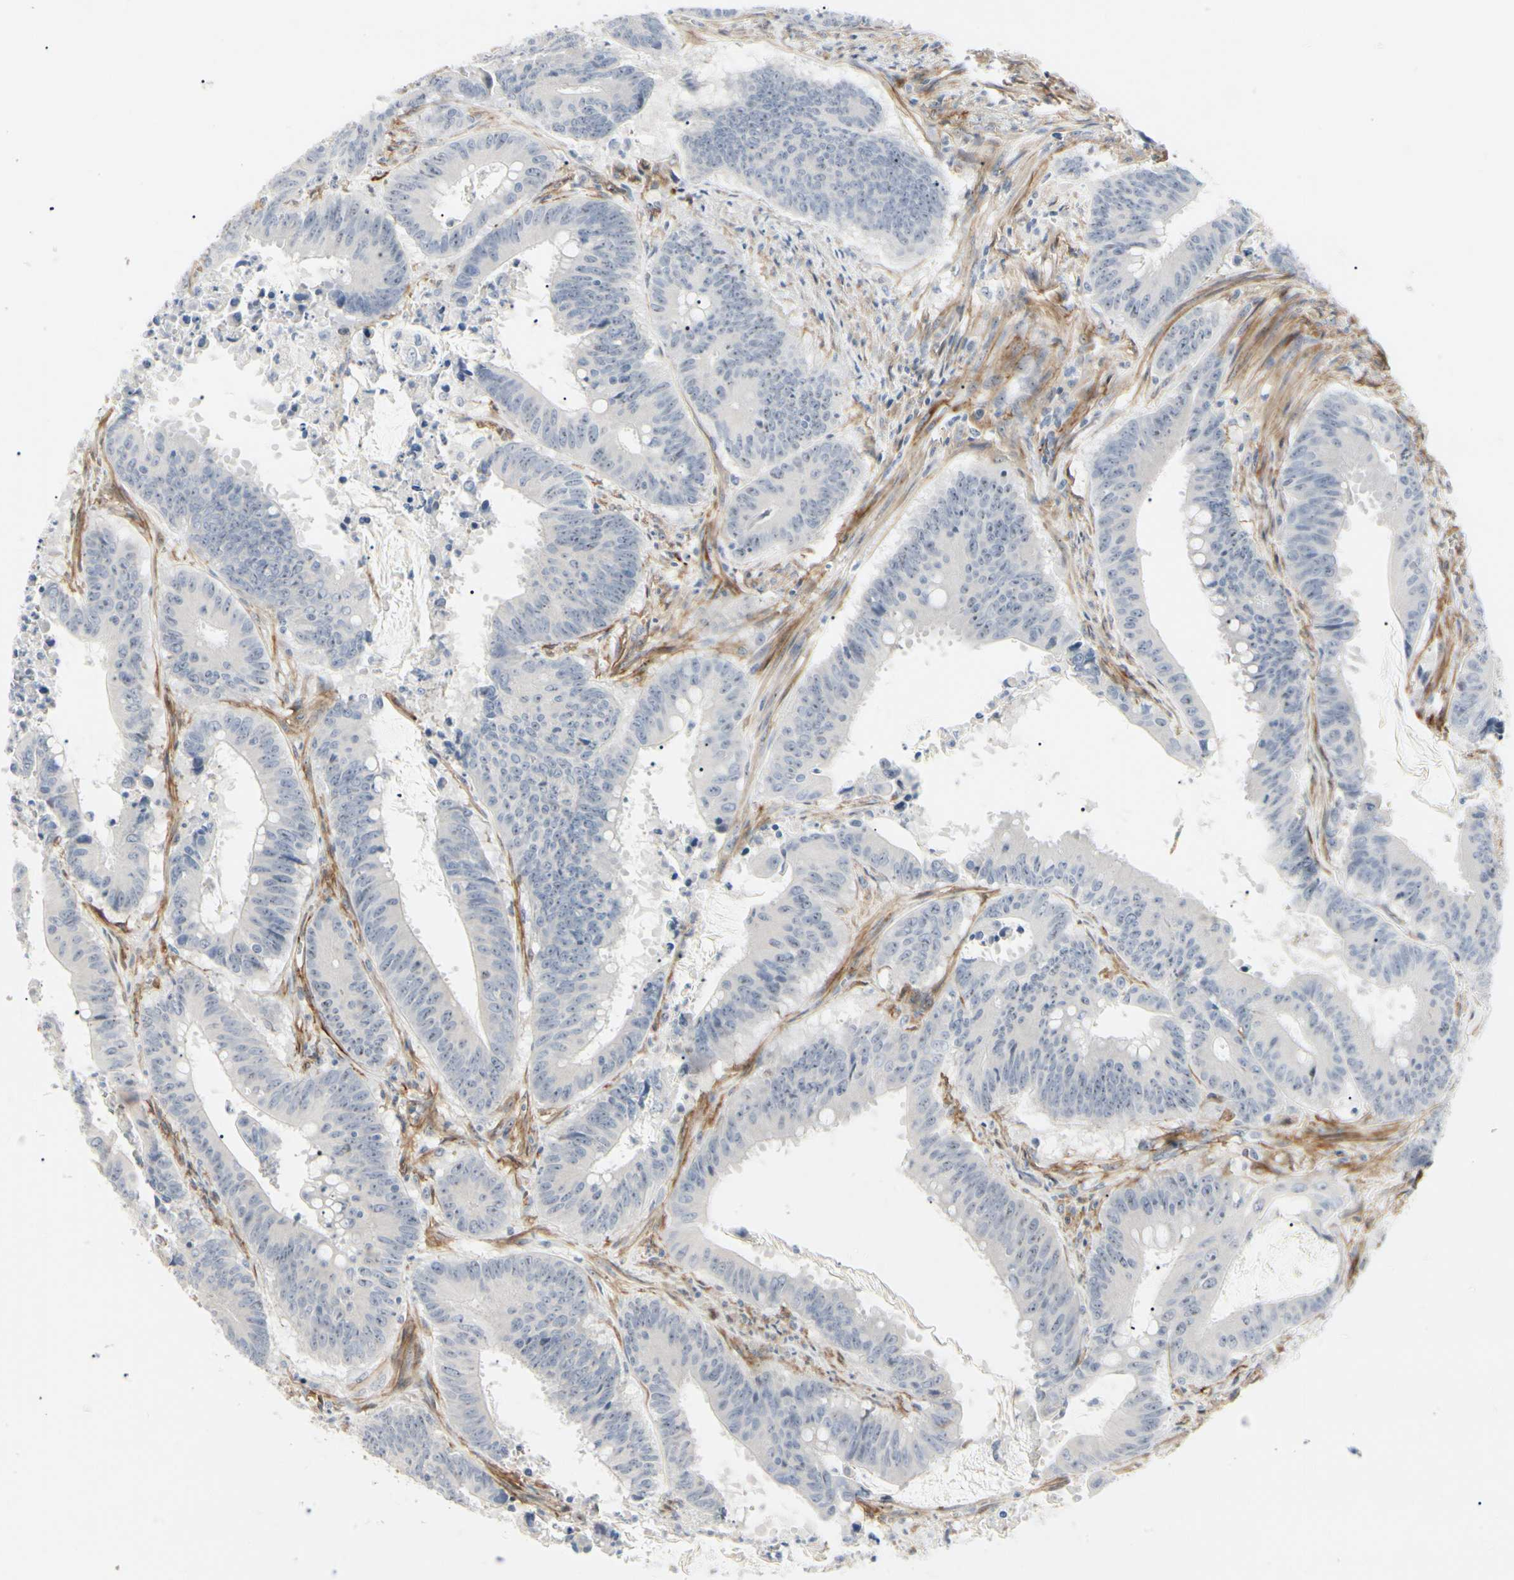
{"staining": {"intensity": "negative", "quantity": "none", "location": "none"}, "tissue": "colorectal cancer", "cell_type": "Tumor cells", "image_type": "cancer", "snomed": [{"axis": "morphology", "description": "Adenocarcinoma, NOS"}, {"axis": "topography", "description": "Colon"}], "caption": "Immunohistochemistry of human colorectal cancer (adenocarcinoma) demonstrates no positivity in tumor cells. (Brightfield microscopy of DAB IHC at high magnification).", "gene": "GGT5", "patient": {"sex": "male", "age": 45}}